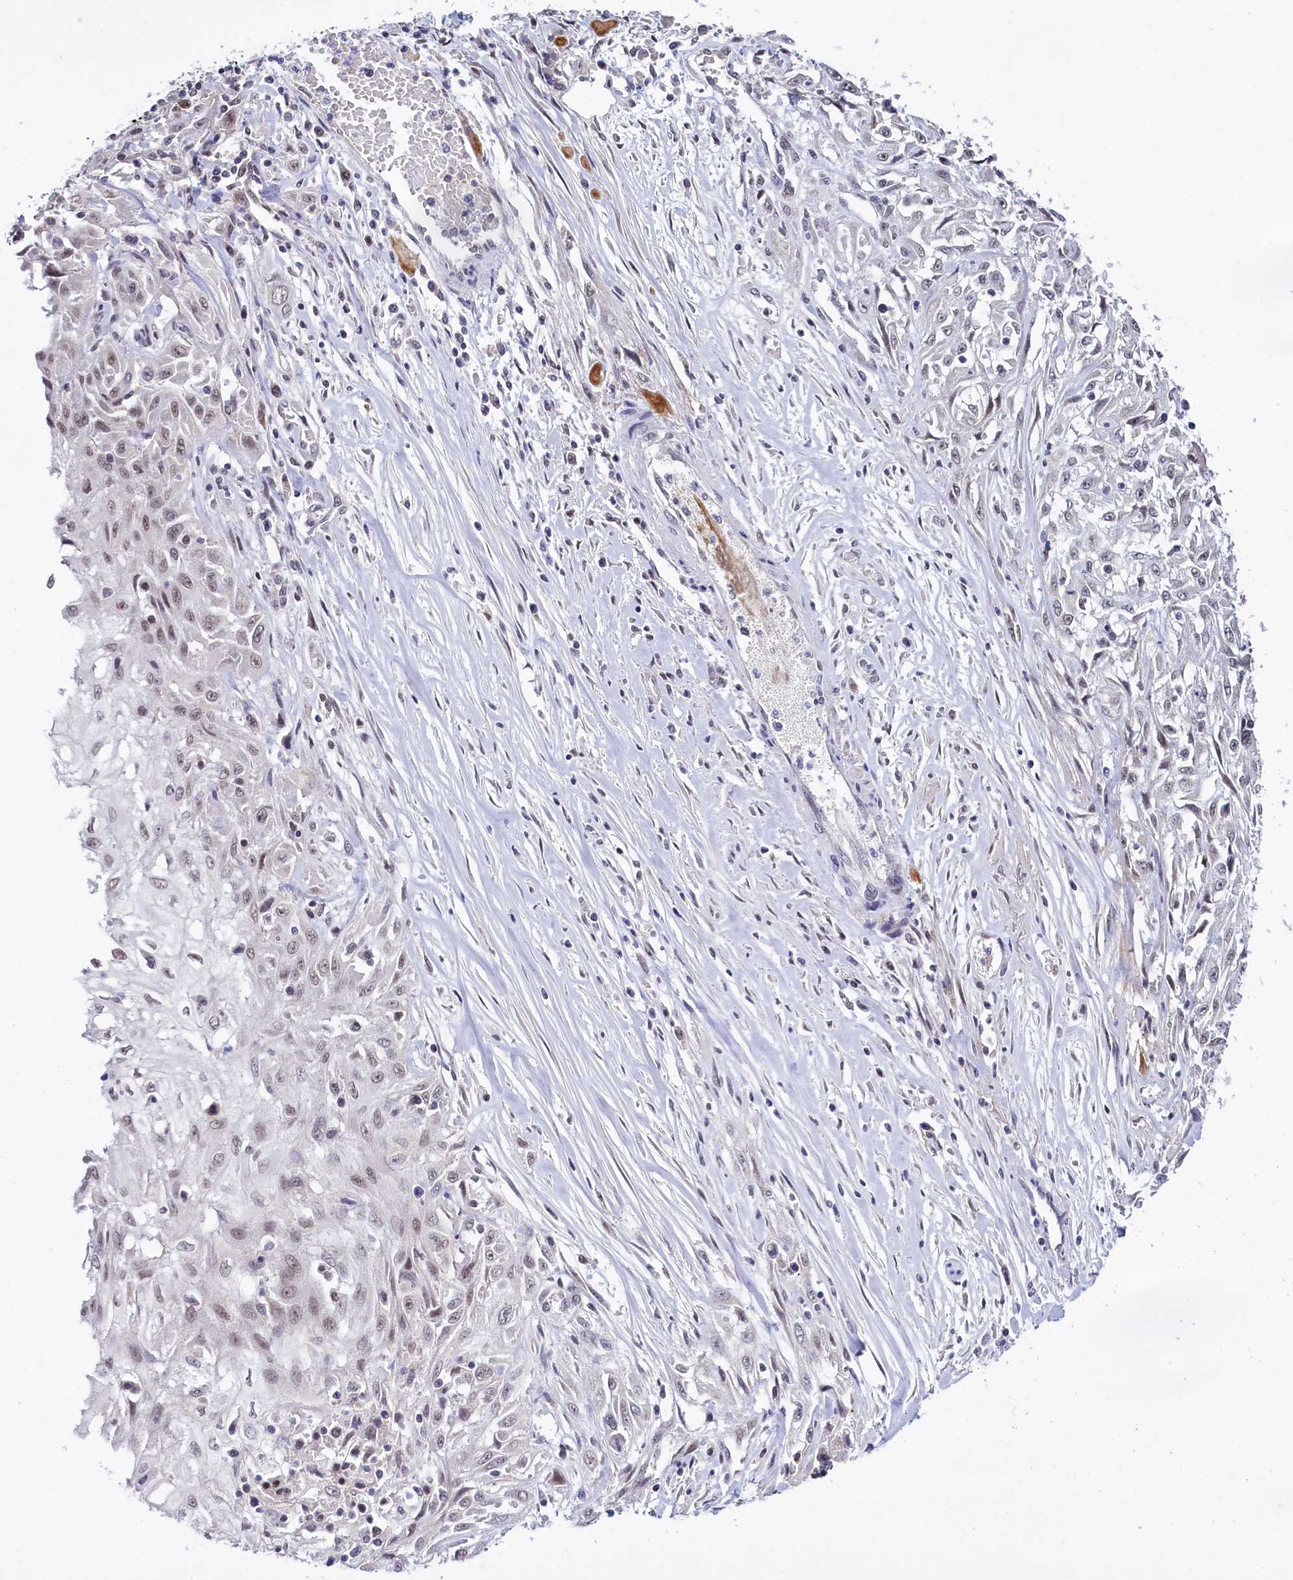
{"staining": {"intensity": "weak", "quantity": "<25%", "location": "nuclear"}, "tissue": "skin cancer", "cell_type": "Tumor cells", "image_type": "cancer", "snomed": [{"axis": "morphology", "description": "Squamous cell carcinoma, NOS"}, {"axis": "morphology", "description": "Squamous cell carcinoma, metastatic, NOS"}, {"axis": "topography", "description": "Skin"}, {"axis": "topography", "description": "Lymph node"}], "caption": "High magnification brightfield microscopy of skin cancer (metastatic squamous cell carcinoma) stained with DAB (3,3'-diaminobenzidine) (brown) and counterstained with hematoxylin (blue): tumor cells show no significant expression. Nuclei are stained in blue.", "gene": "PPHLN1", "patient": {"sex": "male", "age": 75}}